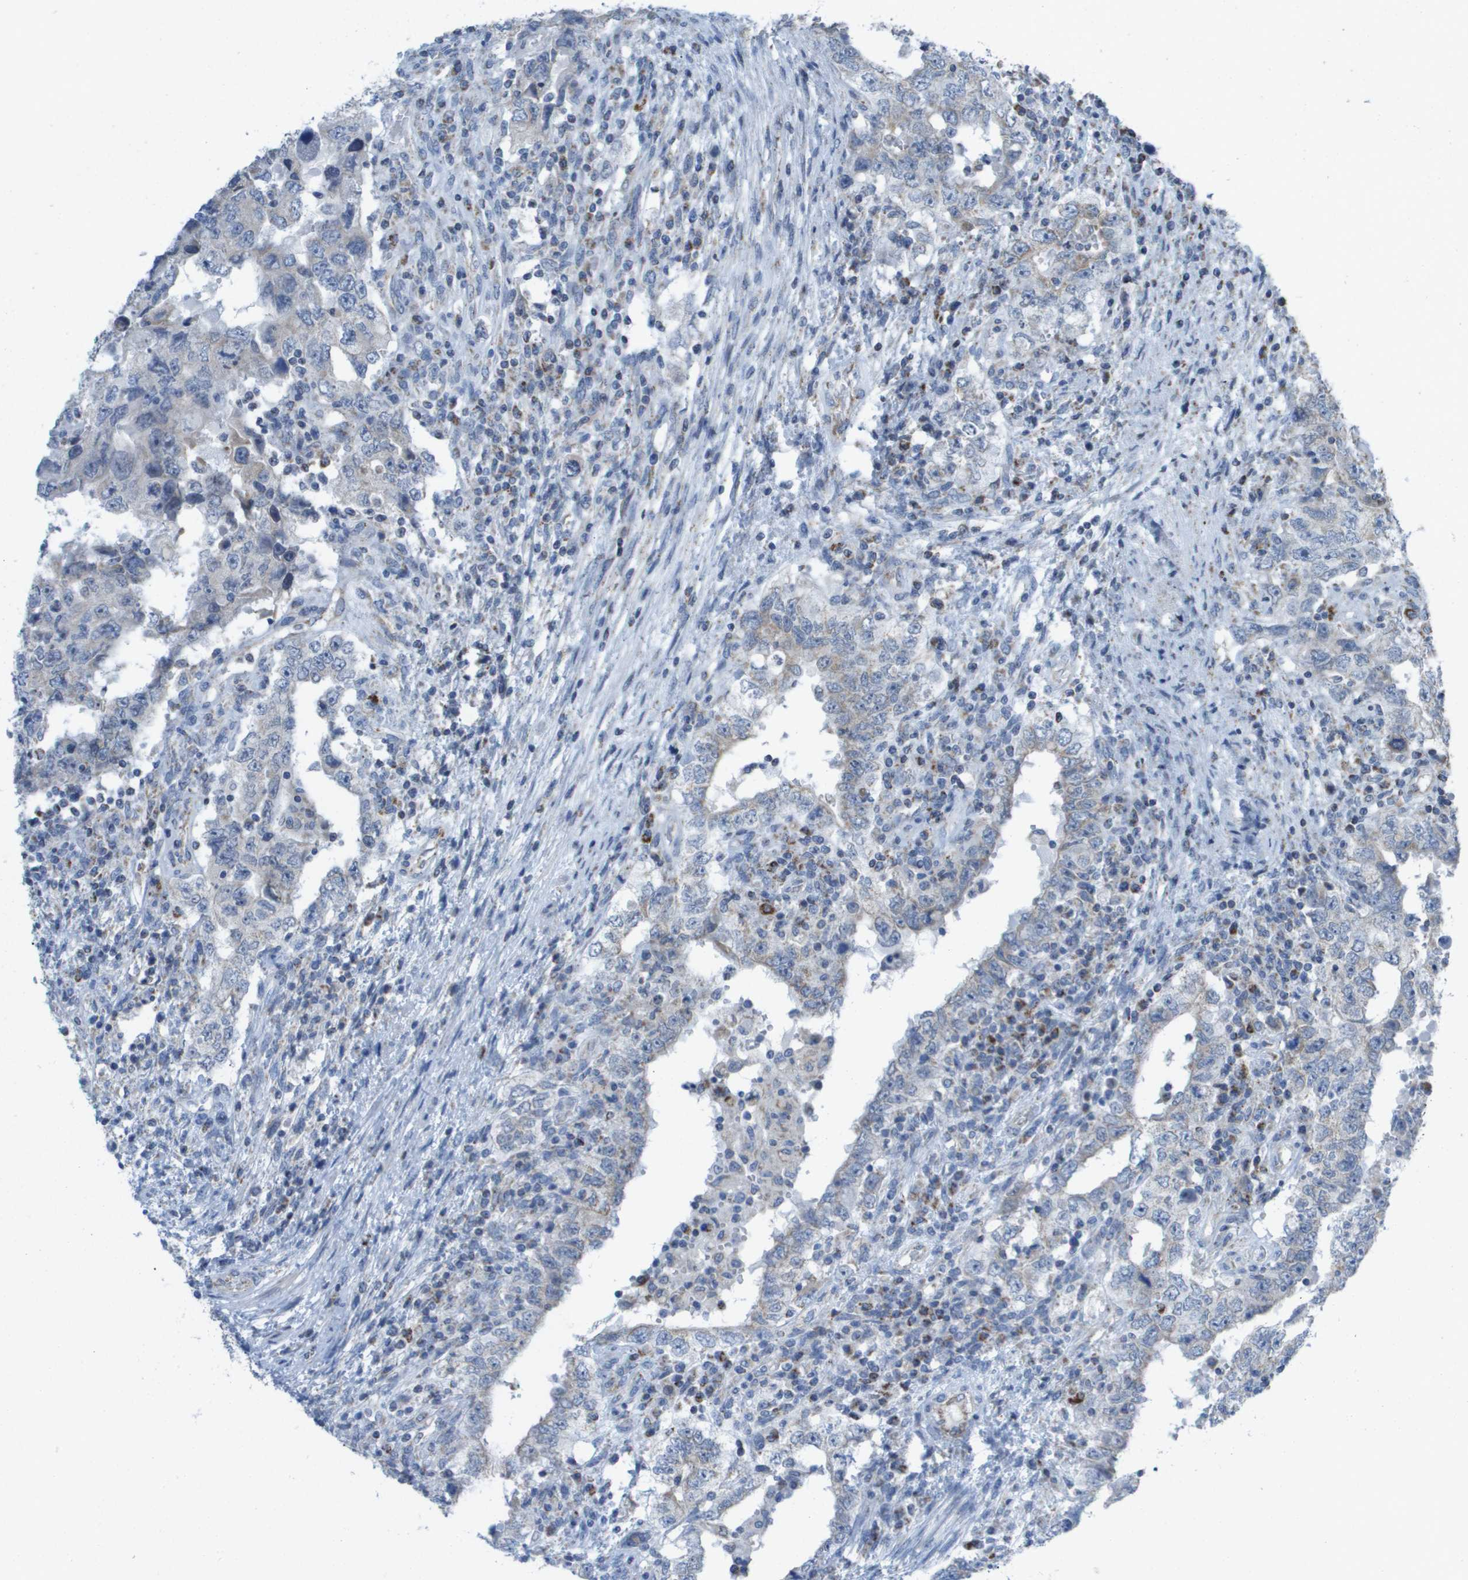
{"staining": {"intensity": "weak", "quantity": "25%-75%", "location": "cytoplasmic/membranous"}, "tissue": "testis cancer", "cell_type": "Tumor cells", "image_type": "cancer", "snomed": [{"axis": "morphology", "description": "Carcinoma, Embryonal, NOS"}, {"axis": "topography", "description": "Testis"}], "caption": "Immunohistochemical staining of testis embryonal carcinoma demonstrates weak cytoplasmic/membranous protein staining in about 25%-75% of tumor cells.", "gene": "TMEM223", "patient": {"sex": "male", "age": 26}}